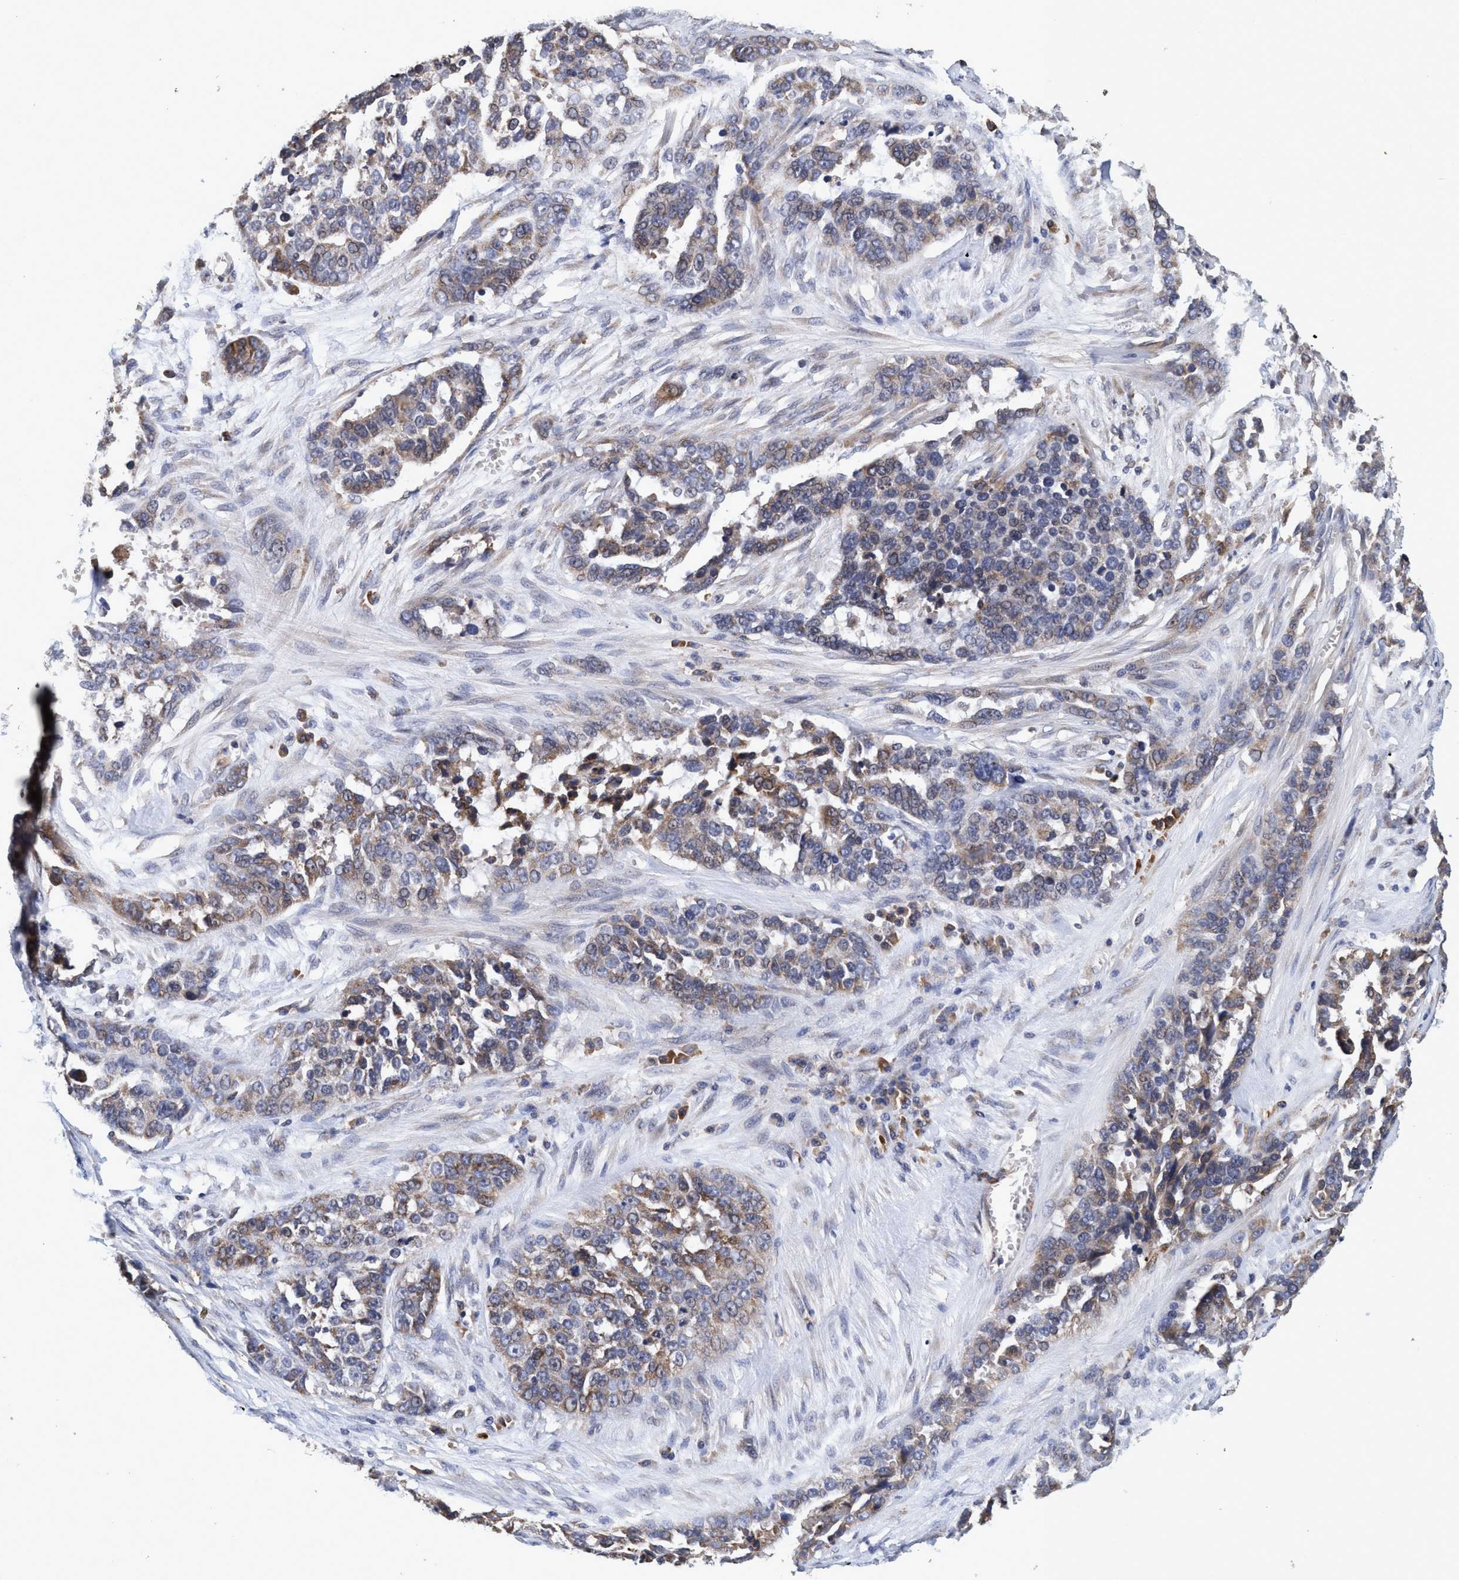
{"staining": {"intensity": "weak", "quantity": "25%-75%", "location": "cytoplasmic/membranous"}, "tissue": "ovarian cancer", "cell_type": "Tumor cells", "image_type": "cancer", "snomed": [{"axis": "morphology", "description": "Cystadenocarcinoma, serous, NOS"}, {"axis": "topography", "description": "Ovary"}], "caption": "Human ovarian cancer stained with a protein marker exhibits weak staining in tumor cells.", "gene": "CALCOCO2", "patient": {"sex": "female", "age": 44}}